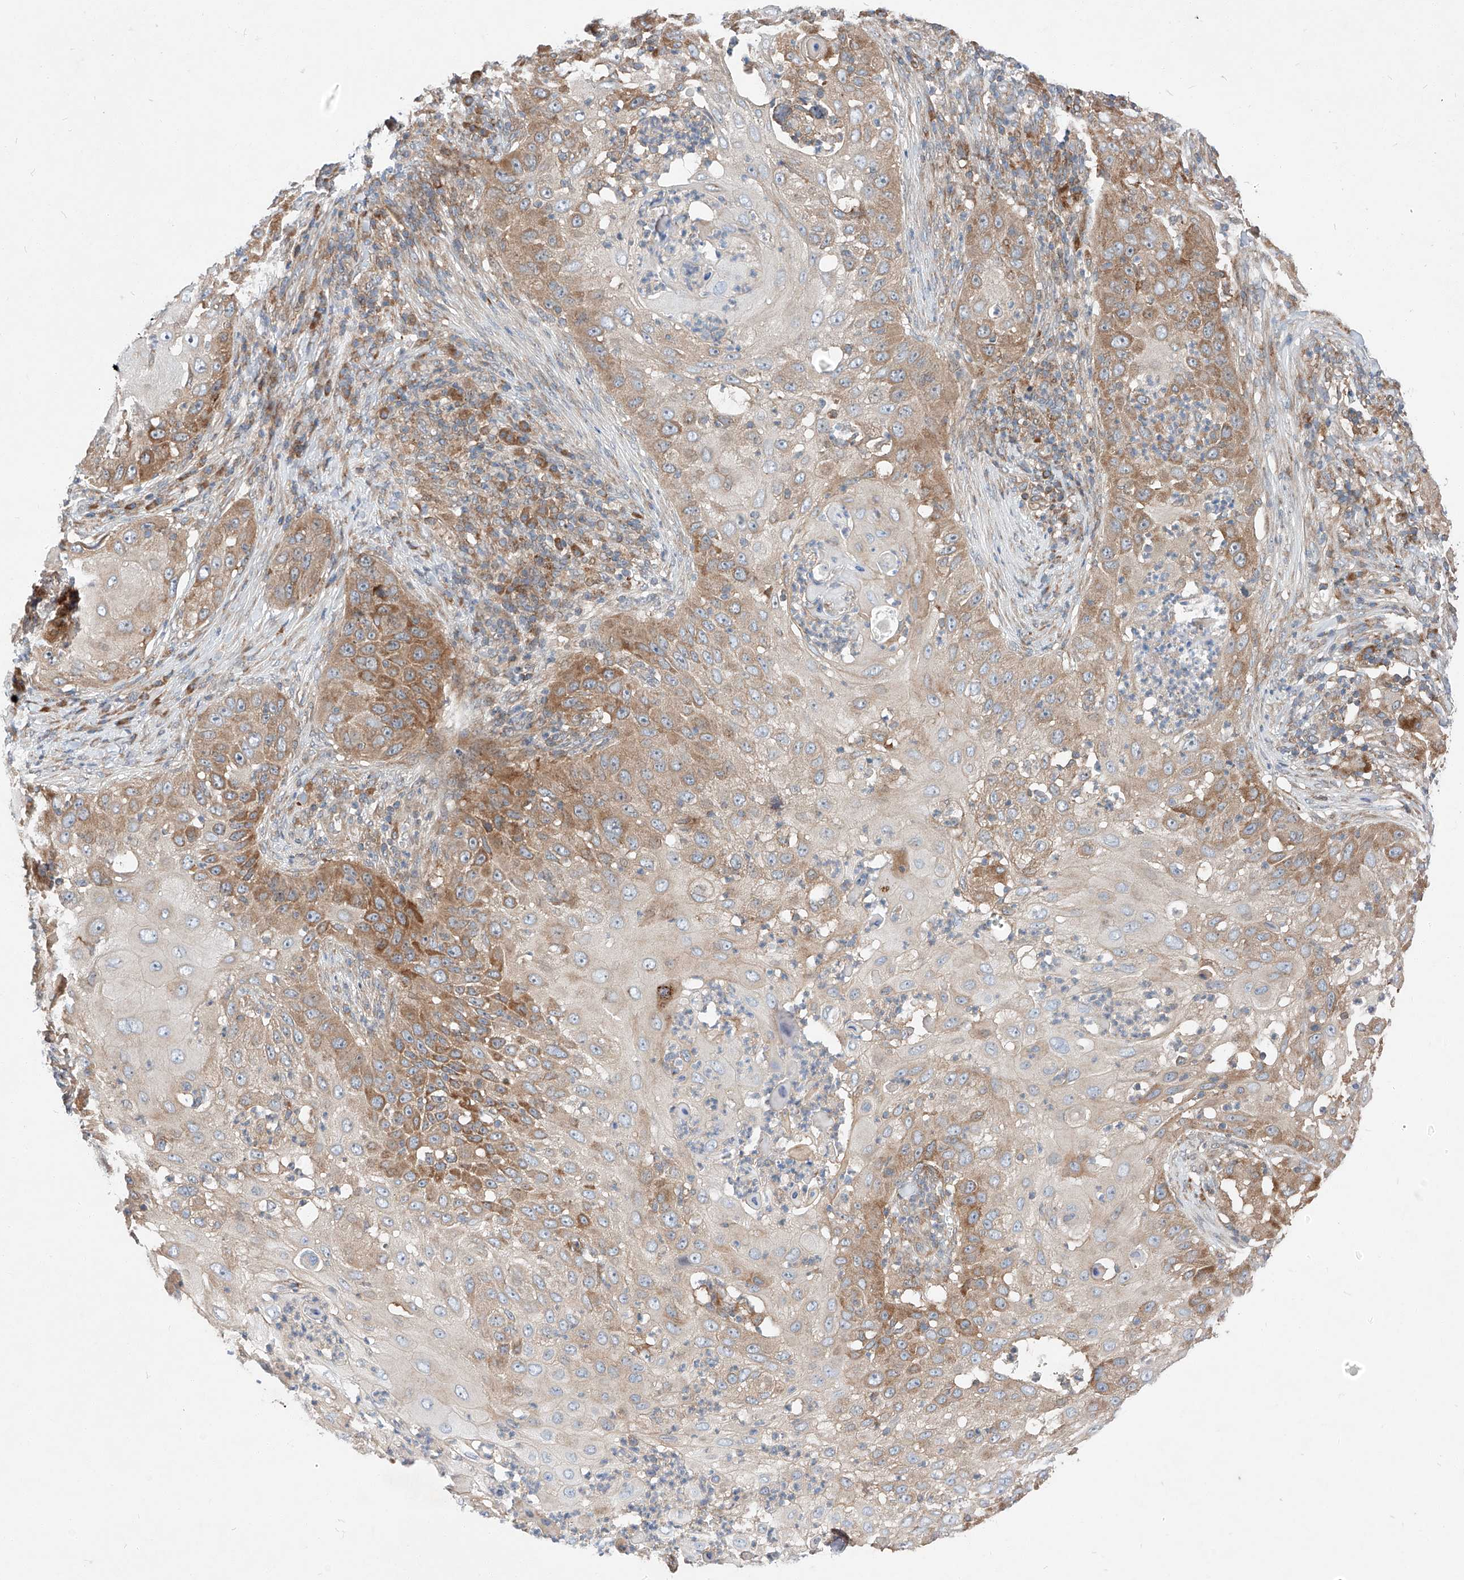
{"staining": {"intensity": "moderate", "quantity": ">75%", "location": "cytoplasmic/membranous"}, "tissue": "skin cancer", "cell_type": "Tumor cells", "image_type": "cancer", "snomed": [{"axis": "morphology", "description": "Squamous cell carcinoma, NOS"}, {"axis": "topography", "description": "Skin"}], "caption": "Immunohistochemistry (IHC) histopathology image of neoplastic tissue: human skin squamous cell carcinoma stained using IHC reveals medium levels of moderate protein expression localized specifically in the cytoplasmic/membranous of tumor cells, appearing as a cytoplasmic/membranous brown color.", "gene": "RUSC1", "patient": {"sex": "female", "age": 44}}